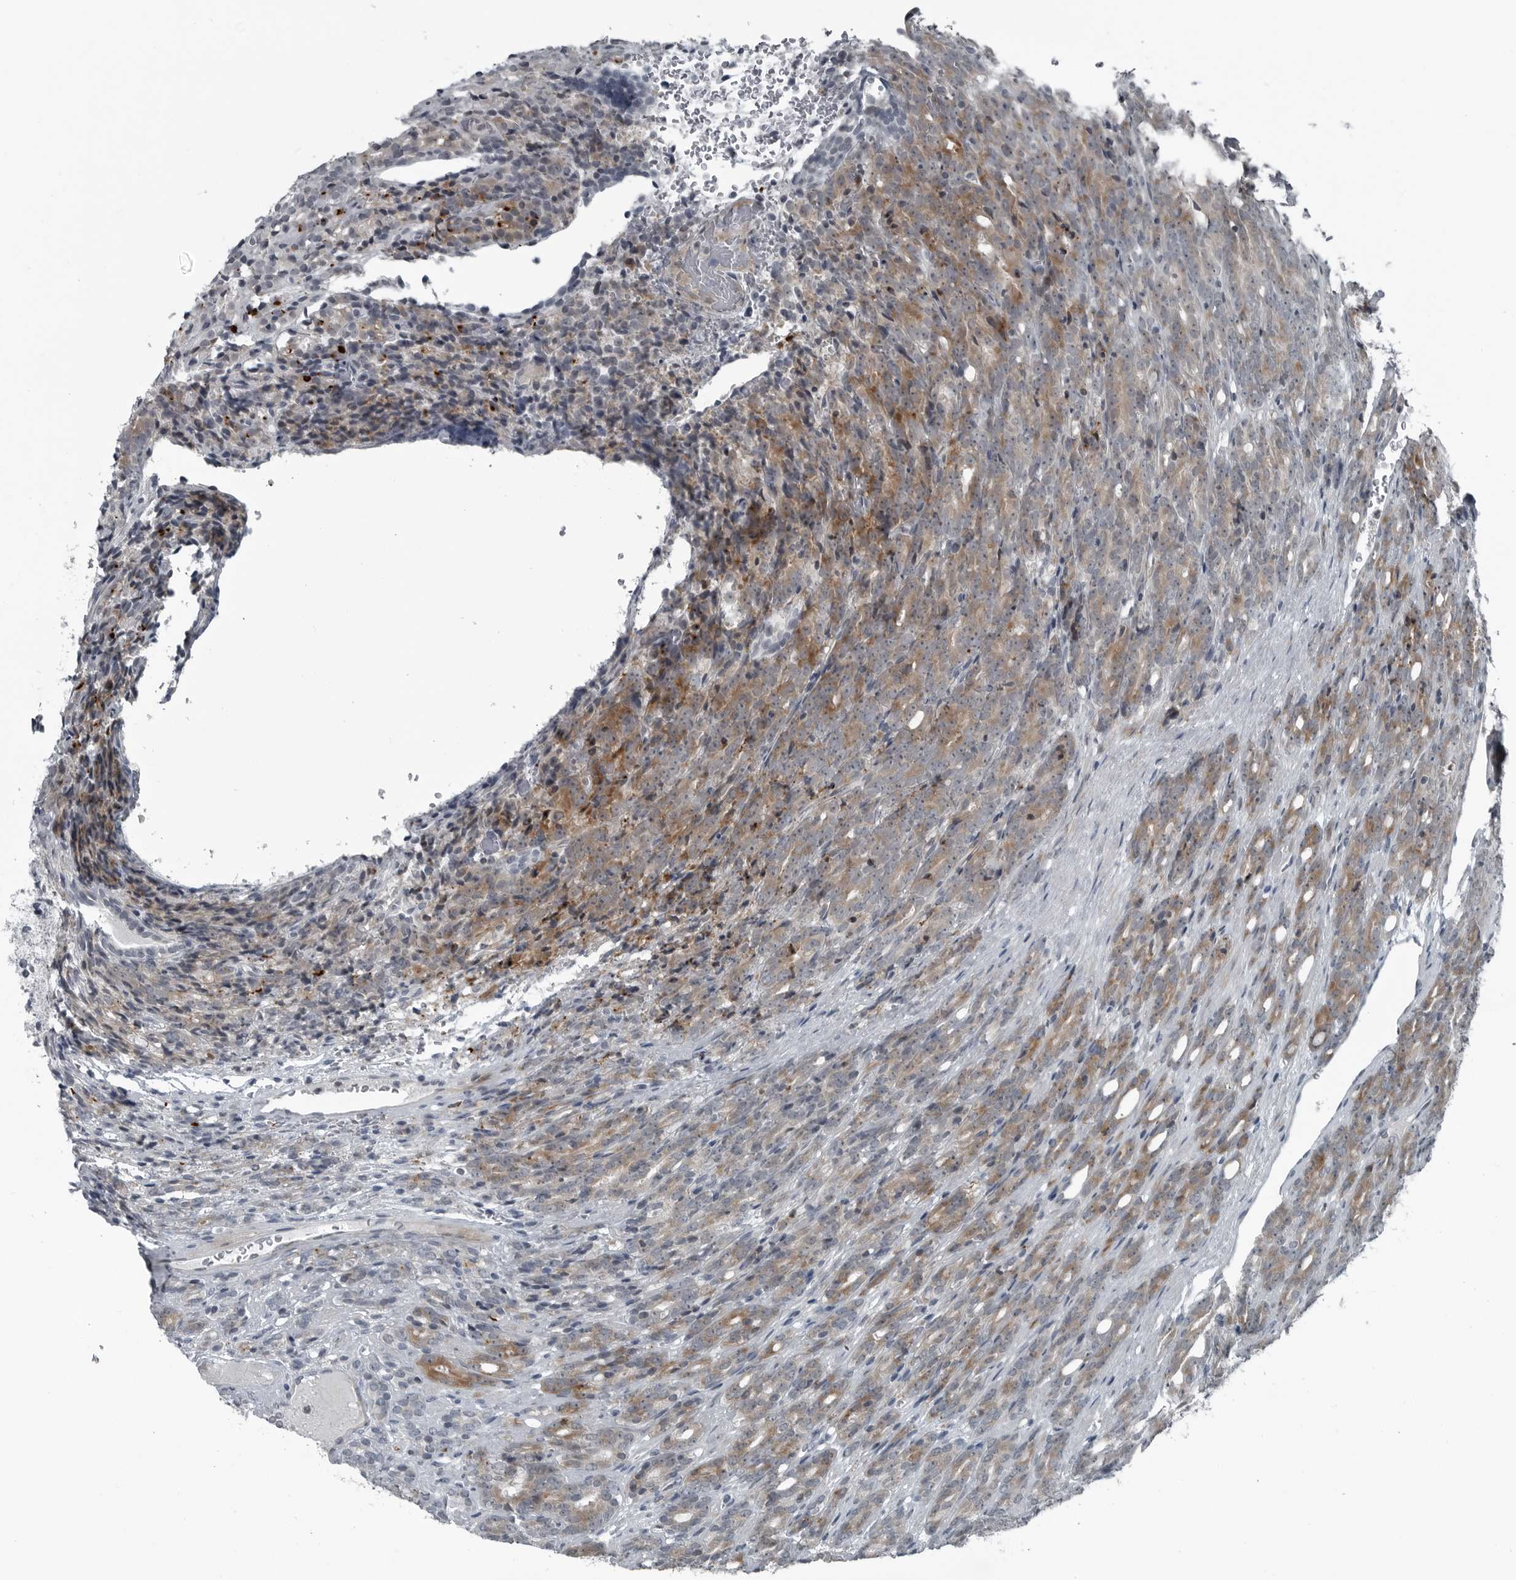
{"staining": {"intensity": "moderate", "quantity": "25%-75%", "location": "cytoplasmic/membranous"}, "tissue": "prostate cancer", "cell_type": "Tumor cells", "image_type": "cancer", "snomed": [{"axis": "morphology", "description": "Adenocarcinoma, High grade"}, {"axis": "topography", "description": "Prostate"}], "caption": "Prostate adenocarcinoma (high-grade) tissue reveals moderate cytoplasmic/membranous expression in approximately 25%-75% of tumor cells", "gene": "DNAAF11", "patient": {"sex": "male", "age": 62}}